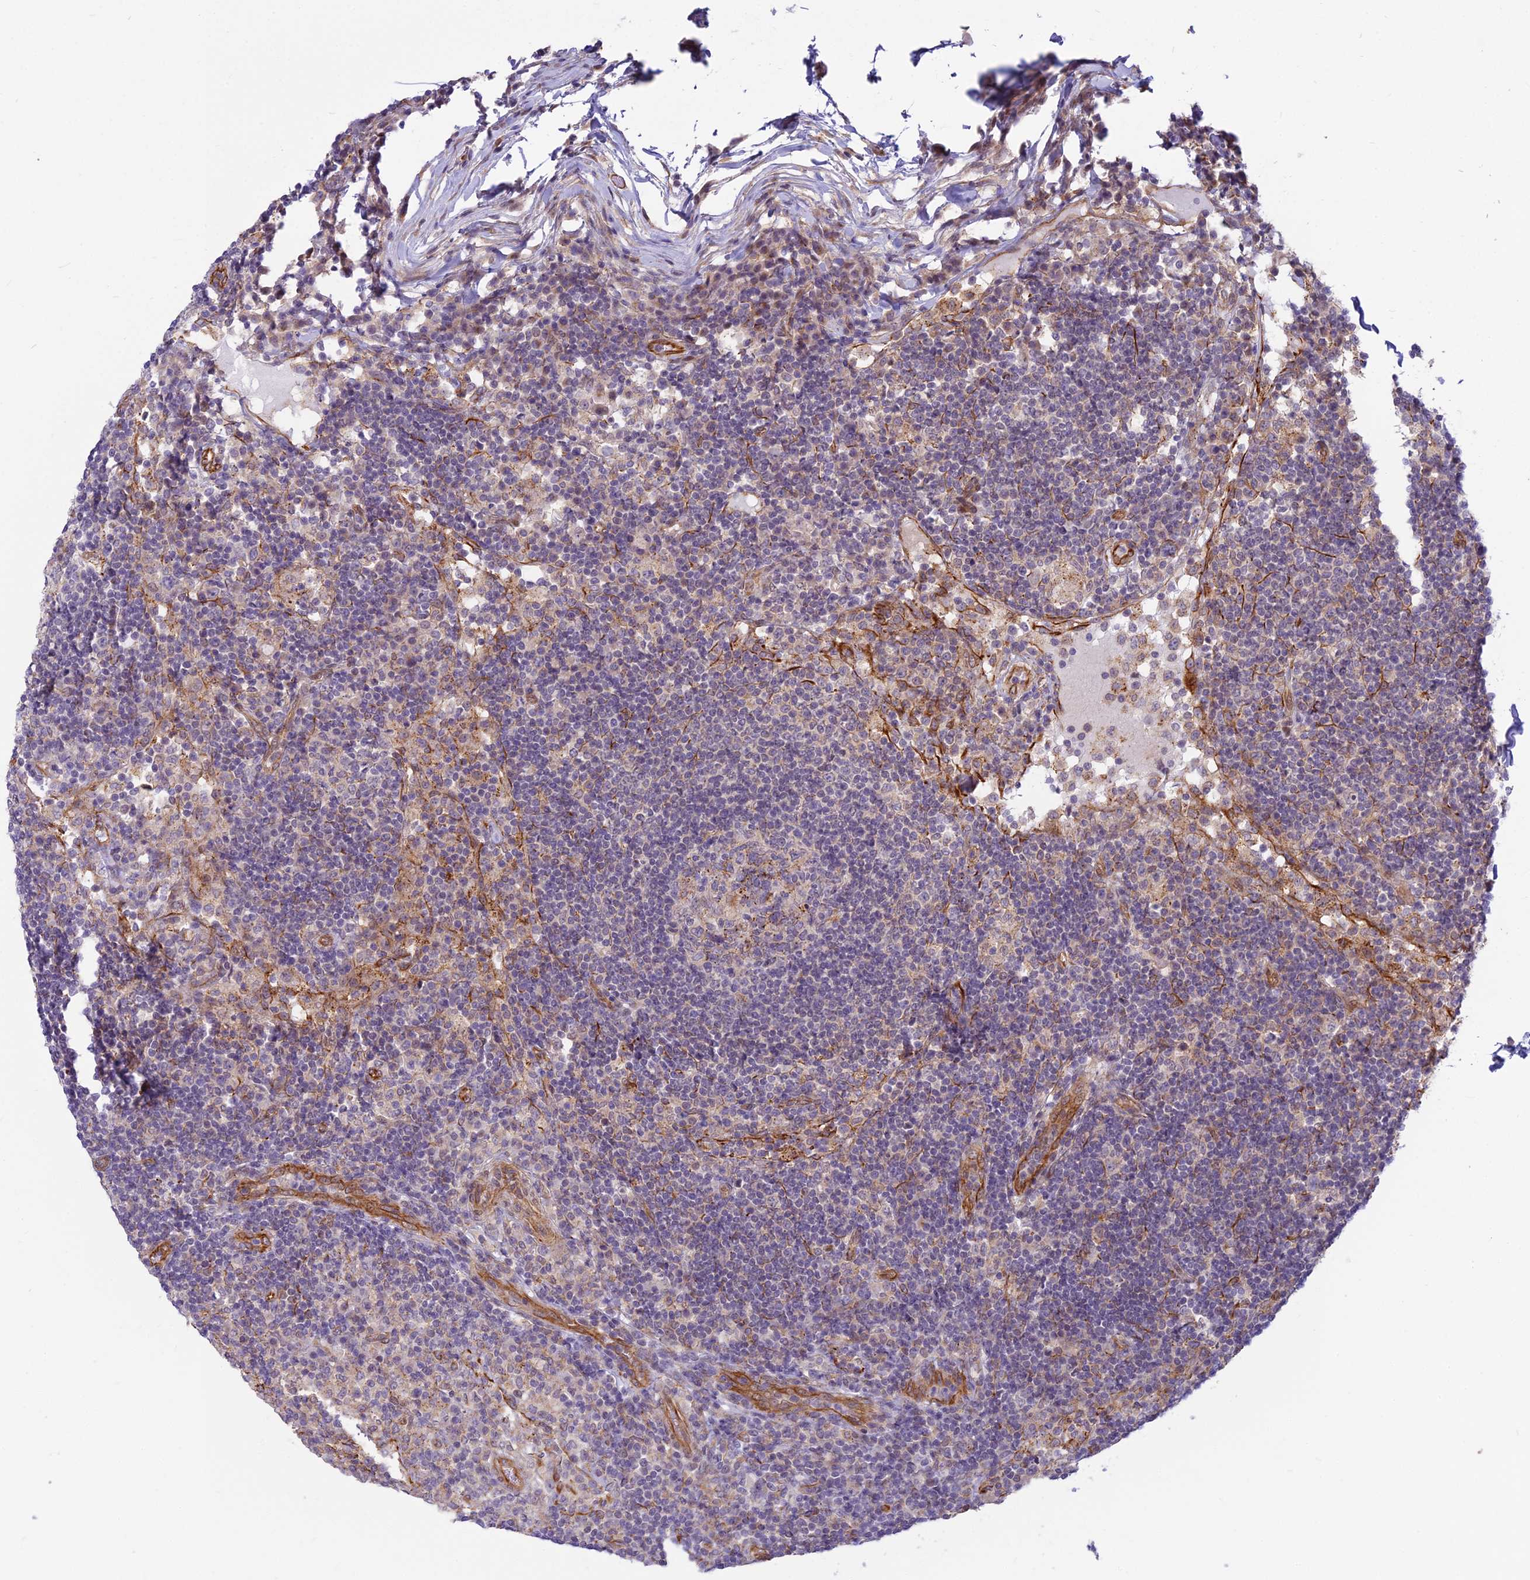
{"staining": {"intensity": "moderate", "quantity": "<25%", "location": "cytoplasmic/membranous"}, "tissue": "lymph node", "cell_type": "Germinal center cells", "image_type": "normal", "snomed": [{"axis": "morphology", "description": "Normal tissue, NOS"}, {"axis": "topography", "description": "Lymph node"}], "caption": "The immunohistochemical stain labels moderate cytoplasmic/membranous positivity in germinal center cells of normal lymph node. (brown staining indicates protein expression, while blue staining denotes nuclei).", "gene": "SAPCD2", "patient": {"sex": "female", "age": 53}}